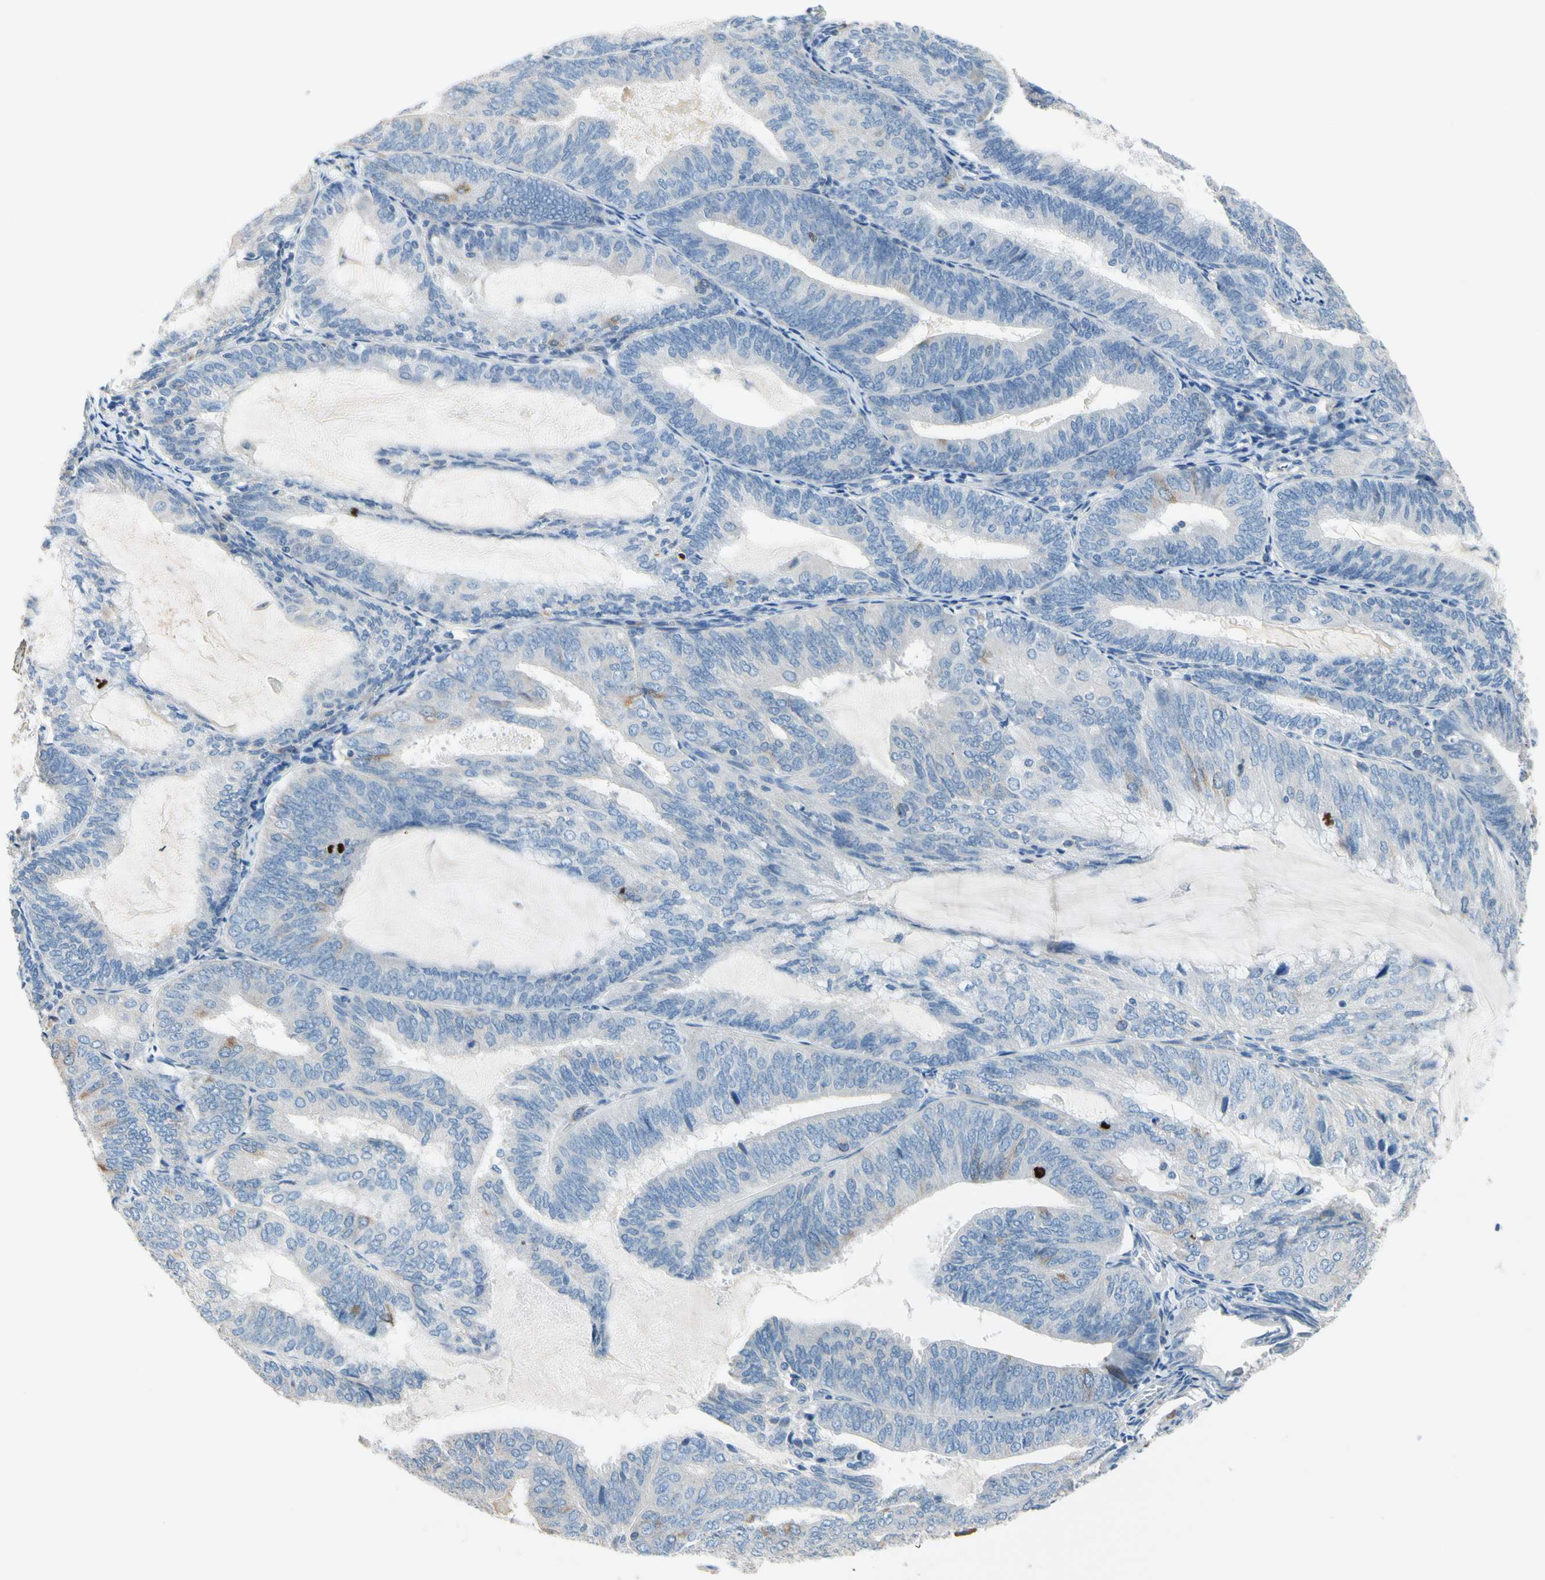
{"staining": {"intensity": "negative", "quantity": "none", "location": "none"}, "tissue": "endometrial cancer", "cell_type": "Tumor cells", "image_type": "cancer", "snomed": [{"axis": "morphology", "description": "Adenocarcinoma, NOS"}, {"axis": "topography", "description": "Endometrium"}], "caption": "Photomicrograph shows no protein staining in tumor cells of endometrial adenocarcinoma tissue.", "gene": "CKAP2", "patient": {"sex": "female", "age": 81}}